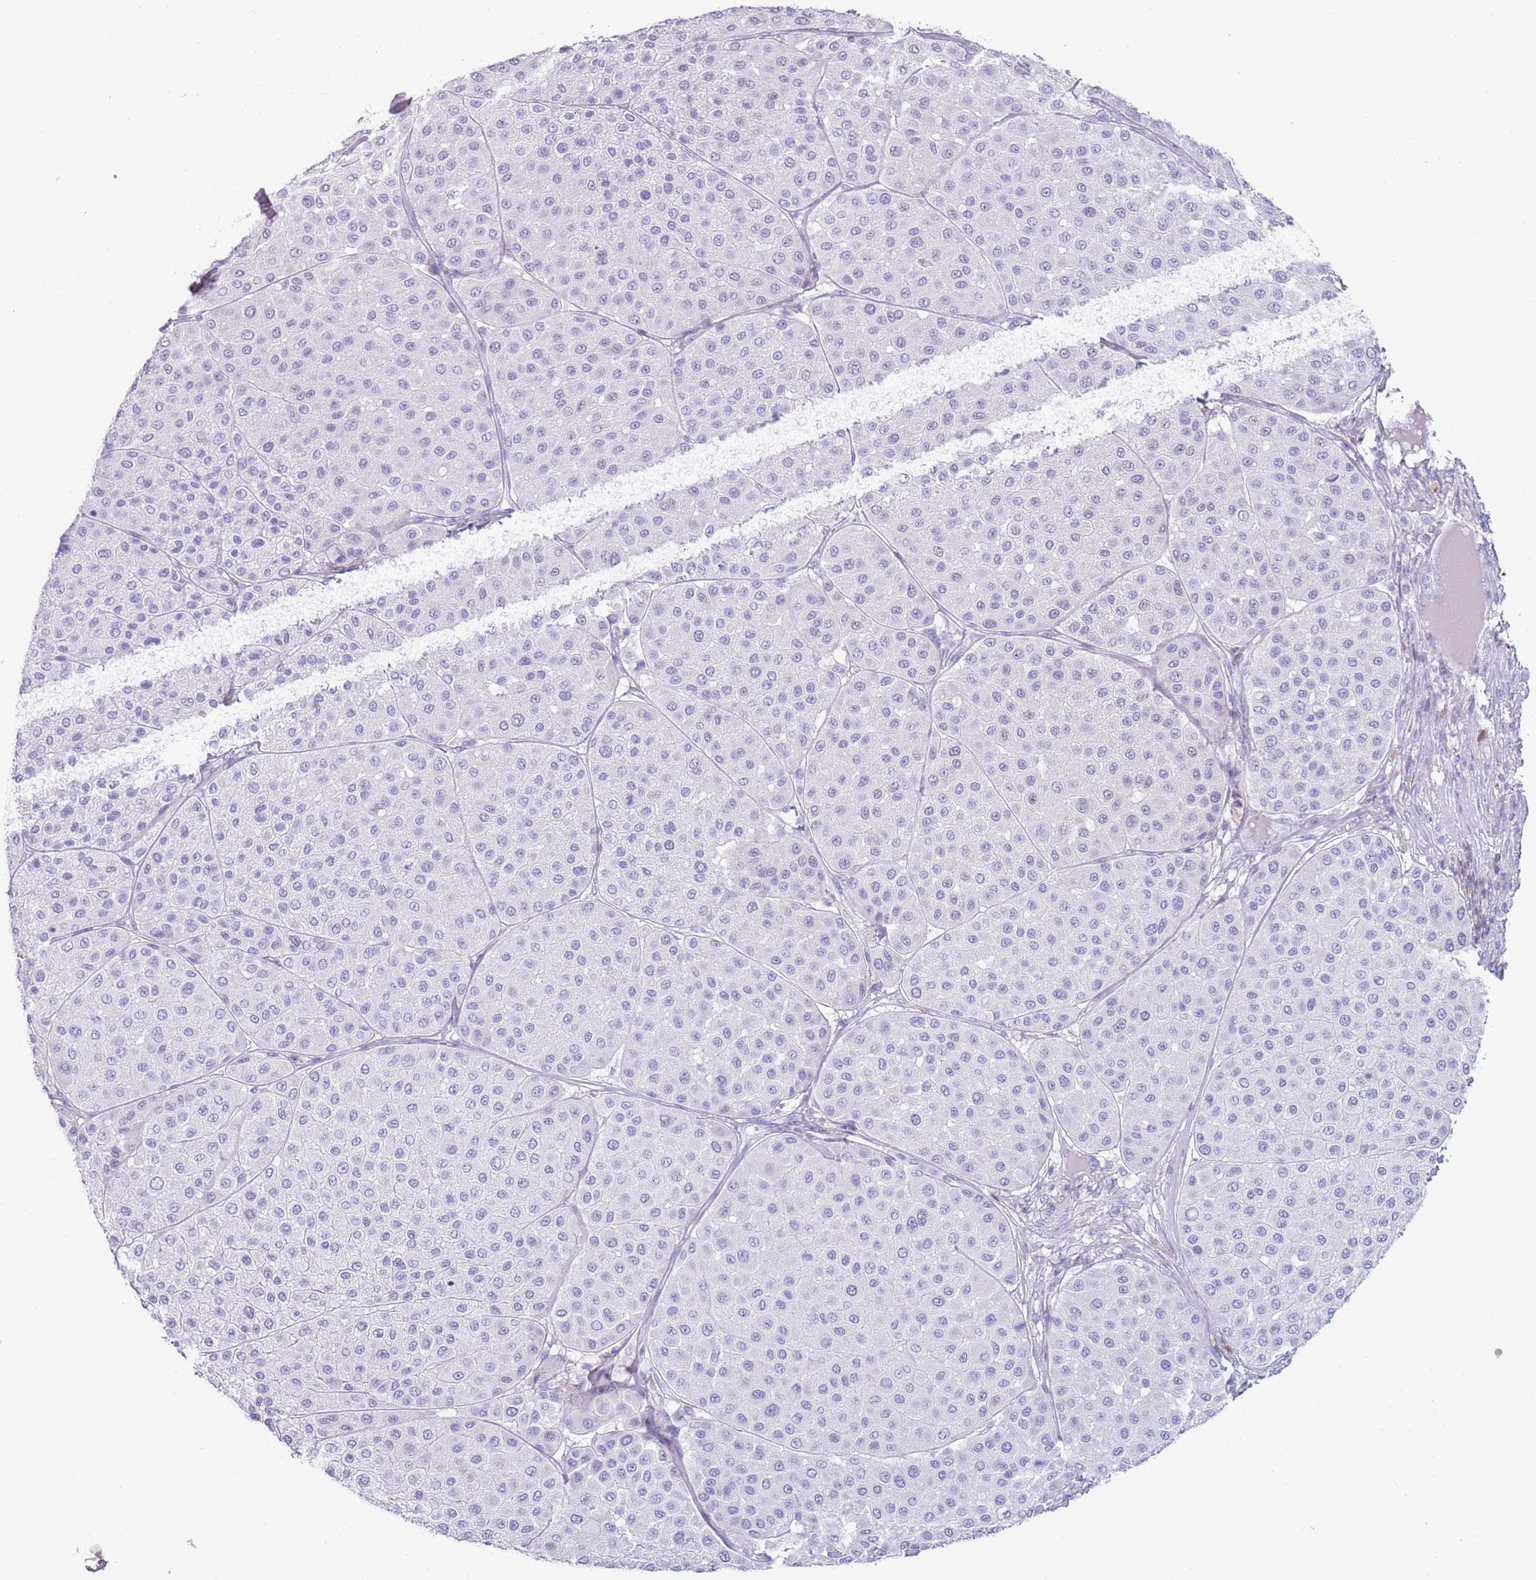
{"staining": {"intensity": "negative", "quantity": "none", "location": "none"}, "tissue": "melanoma", "cell_type": "Tumor cells", "image_type": "cancer", "snomed": [{"axis": "morphology", "description": "Malignant melanoma, Metastatic site"}, {"axis": "topography", "description": "Smooth muscle"}], "caption": "Protein analysis of melanoma reveals no significant expression in tumor cells.", "gene": "NBPF20", "patient": {"sex": "male", "age": 41}}